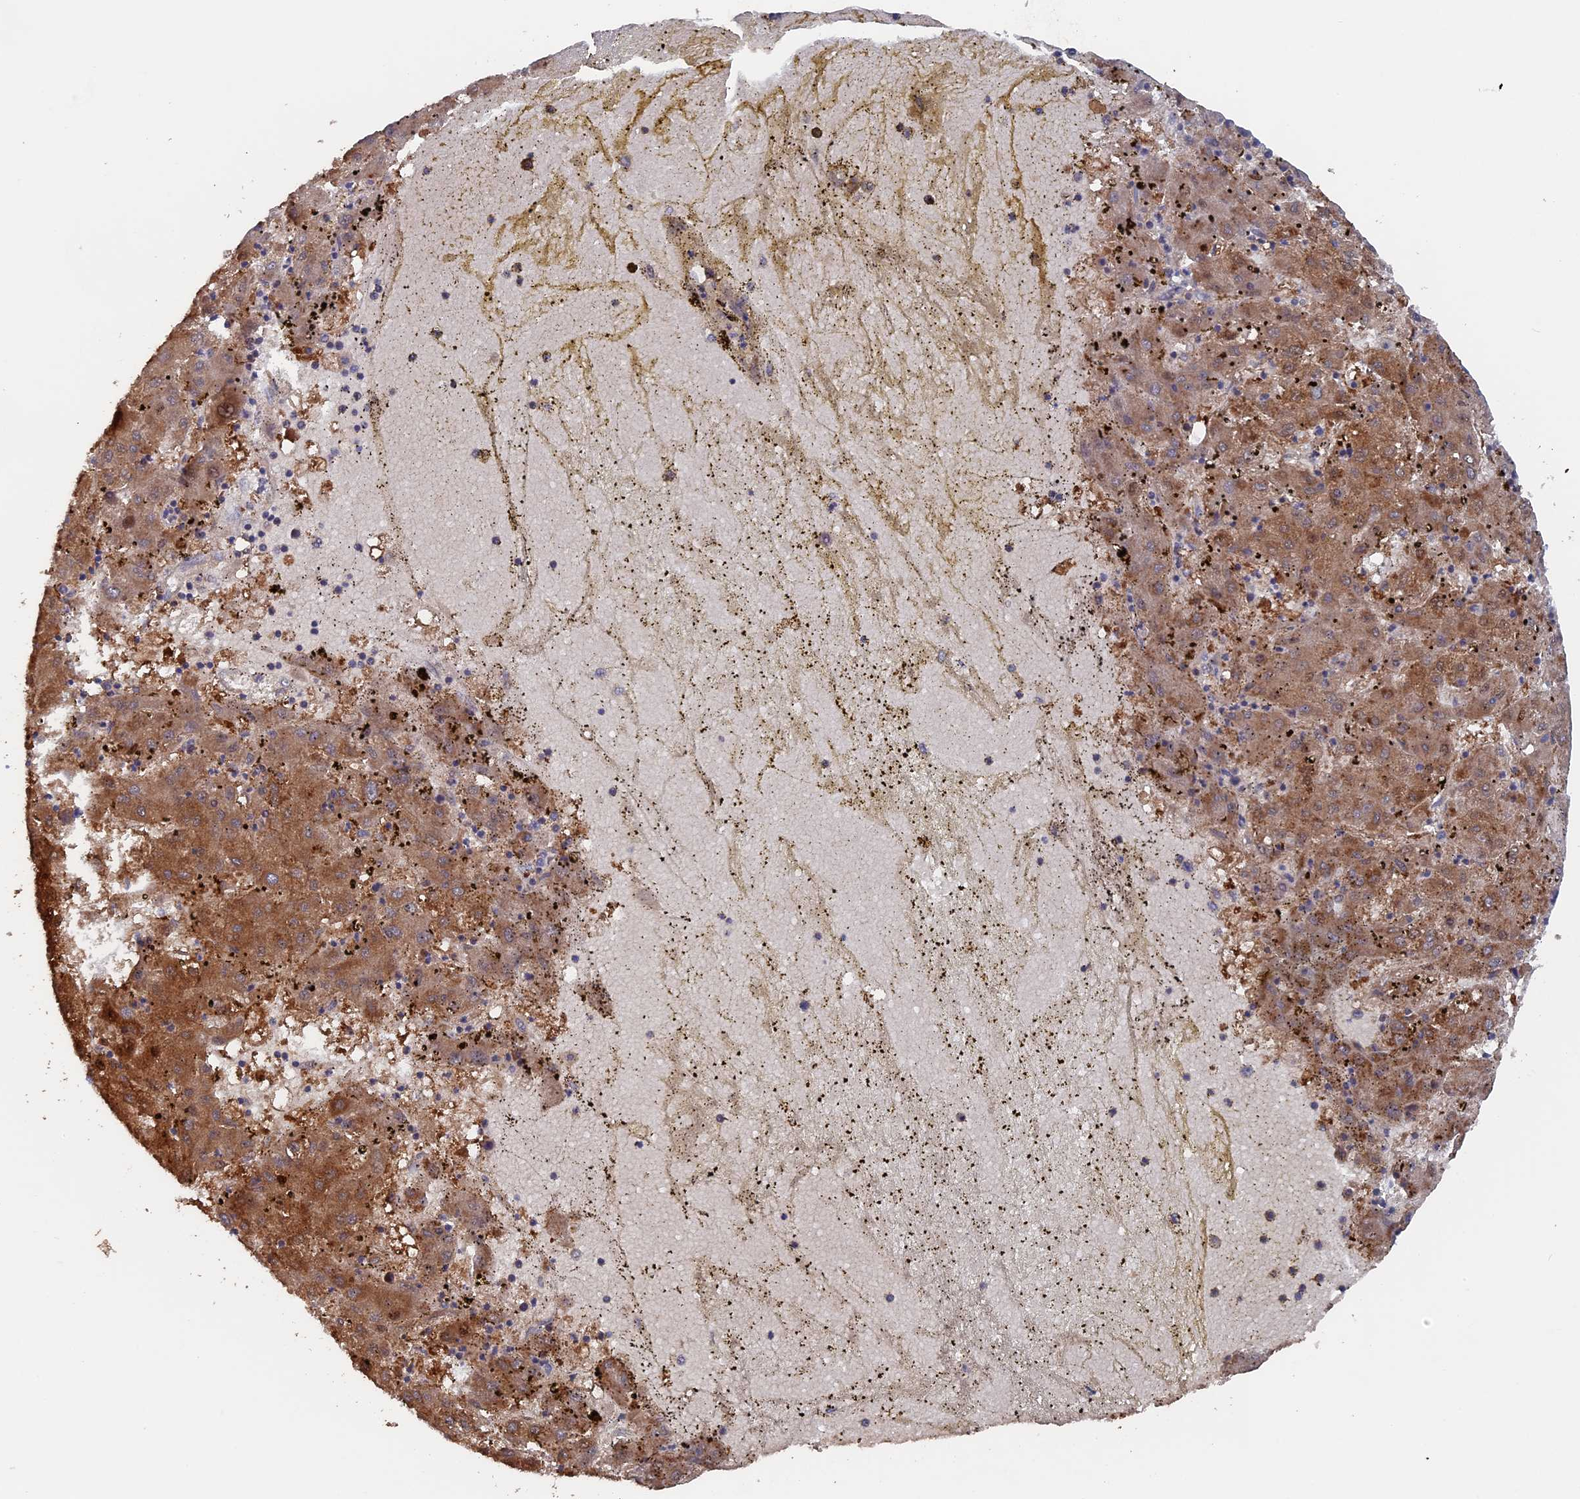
{"staining": {"intensity": "strong", "quantity": ">75%", "location": "cytoplasmic/membranous"}, "tissue": "liver cancer", "cell_type": "Tumor cells", "image_type": "cancer", "snomed": [{"axis": "morphology", "description": "Carcinoma, Hepatocellular, NOS"}, {"axis": "topography", "description": "Liver"}], "caption": "A brown stain shows strong cytoplasmic/membranous staining of a protein in human liver cancer (hepatocellular carcinoma) tumor cells. (brown staining indicates protein expression, while blue staining denotes nuclei).", "gene": "SMG9", "patient": {"sex": "male", "age": 72}}